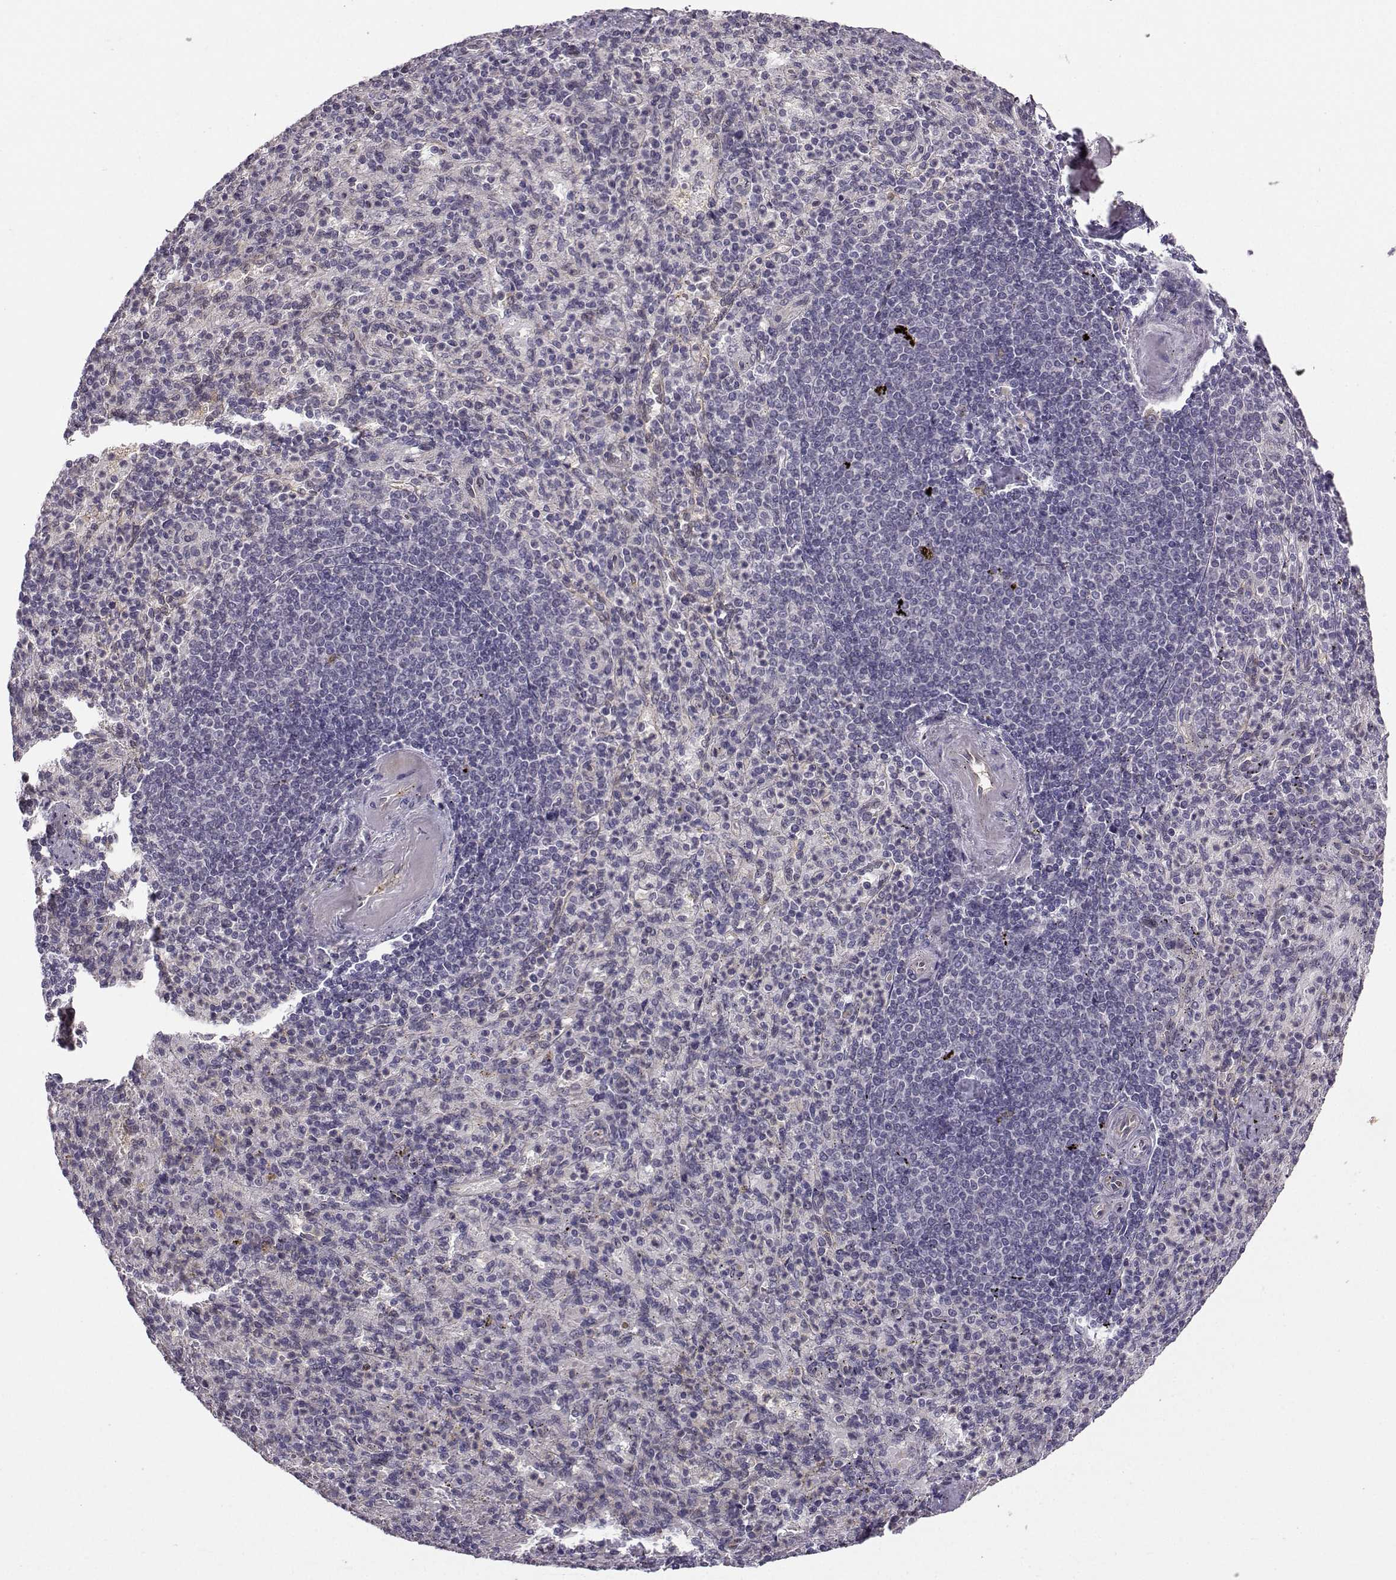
{"staining": {"intensity": "negative", "quantity": "none", "location": "none"}, "tissue": "spleen", "cell_type": "Cells in red pulp", "image_type": "normal", "snomed": [{"axis": "morphology", "description": "Normal tissue, NOS"}, {"axis": "topography", "description": "Spleen"}], "caption": "Cells in red pulp show no significant staining in benign spleen.", "gene": "NQO1", "patient": {"sex": "female", "age": 74}}